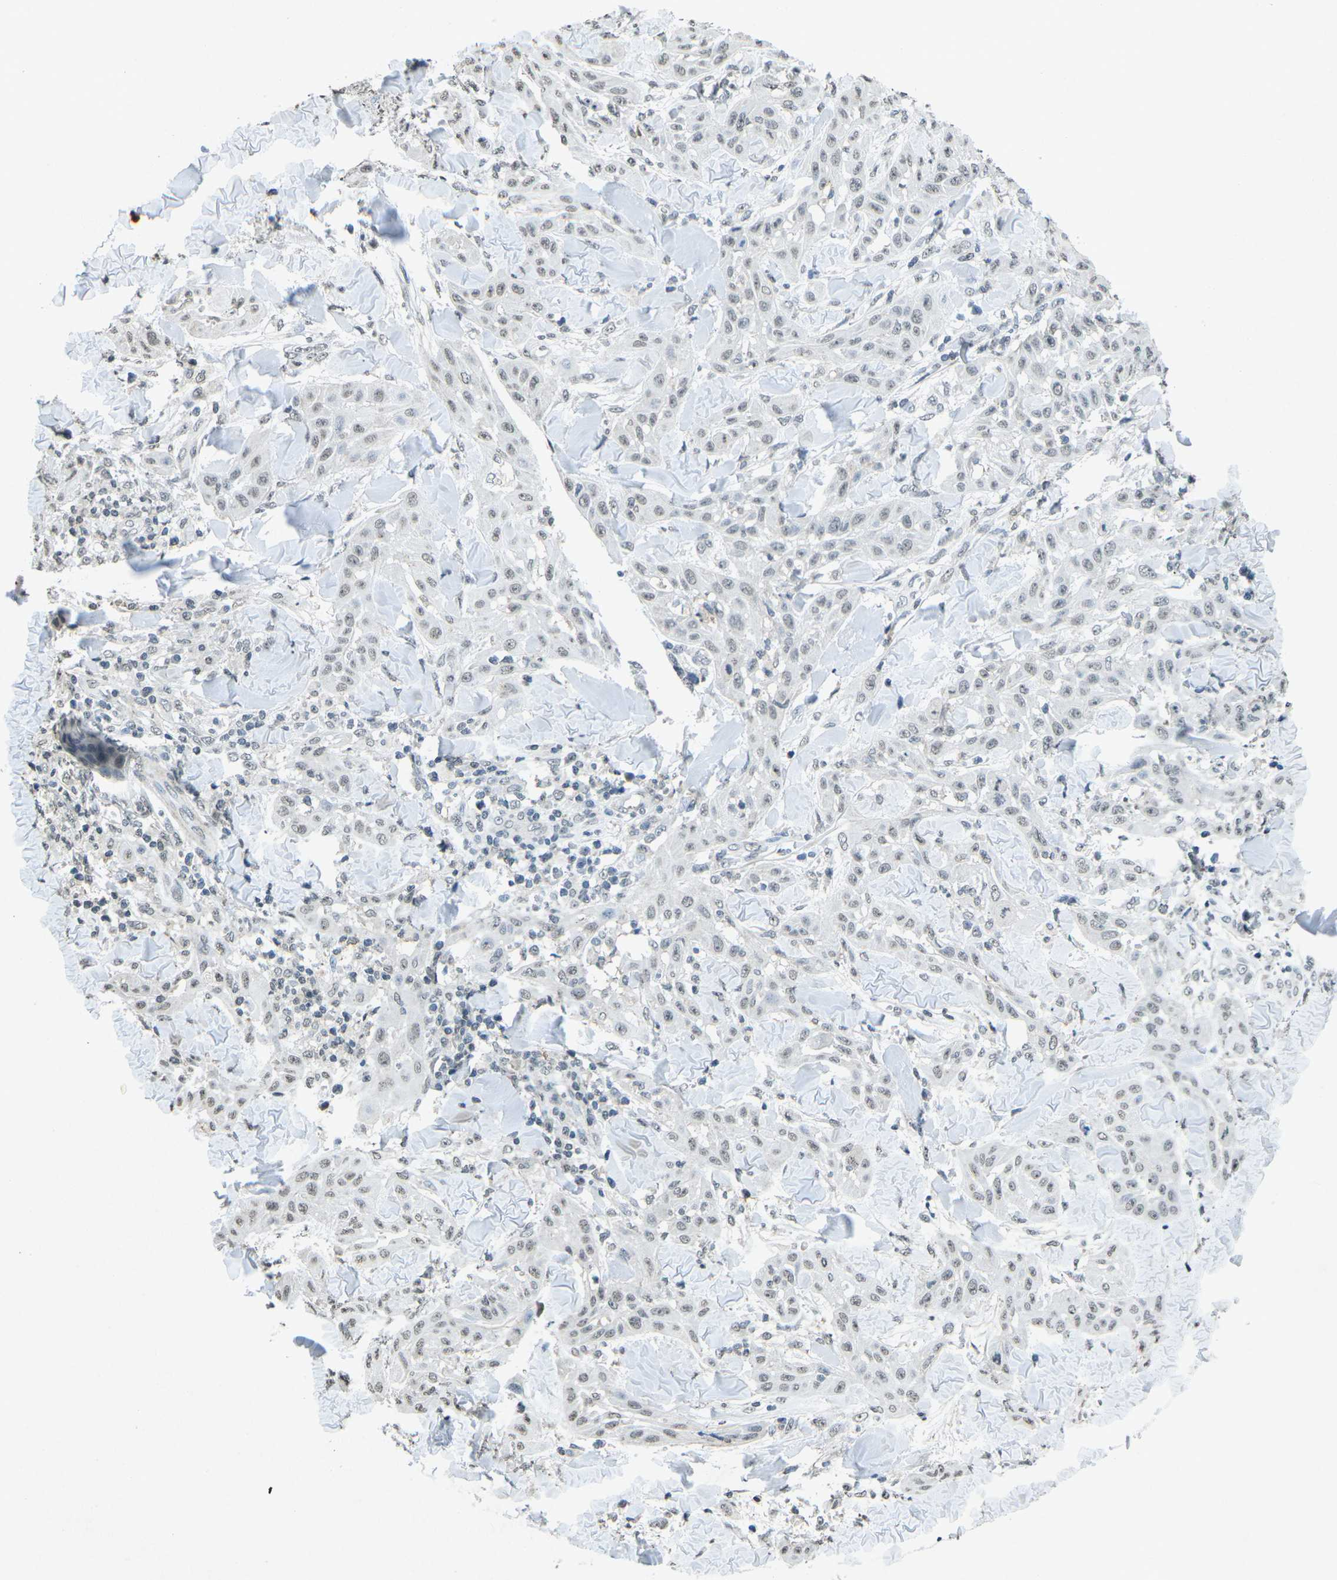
{"staining": {"intensity": "weak", "quantity": "25%-75%", "location": "nuclear"}, "tissue": "skin cancer", "cell_type": "Tumor cells", "image_type": "cancer", "snomed": [{"axis": "morphology", "description": "Squamous cell carcinoma, NOS"}, {"axis": "topography", "description": "Skin"}], "caption": "Immunohistochemical staining of human squamous cell carcinoma (skin) demonstrates weak nuclear protein staining in approximately 25%-75% of tumor cells.", "gene": "TFR2", "patient": {"sex": "male", "age": 24}}